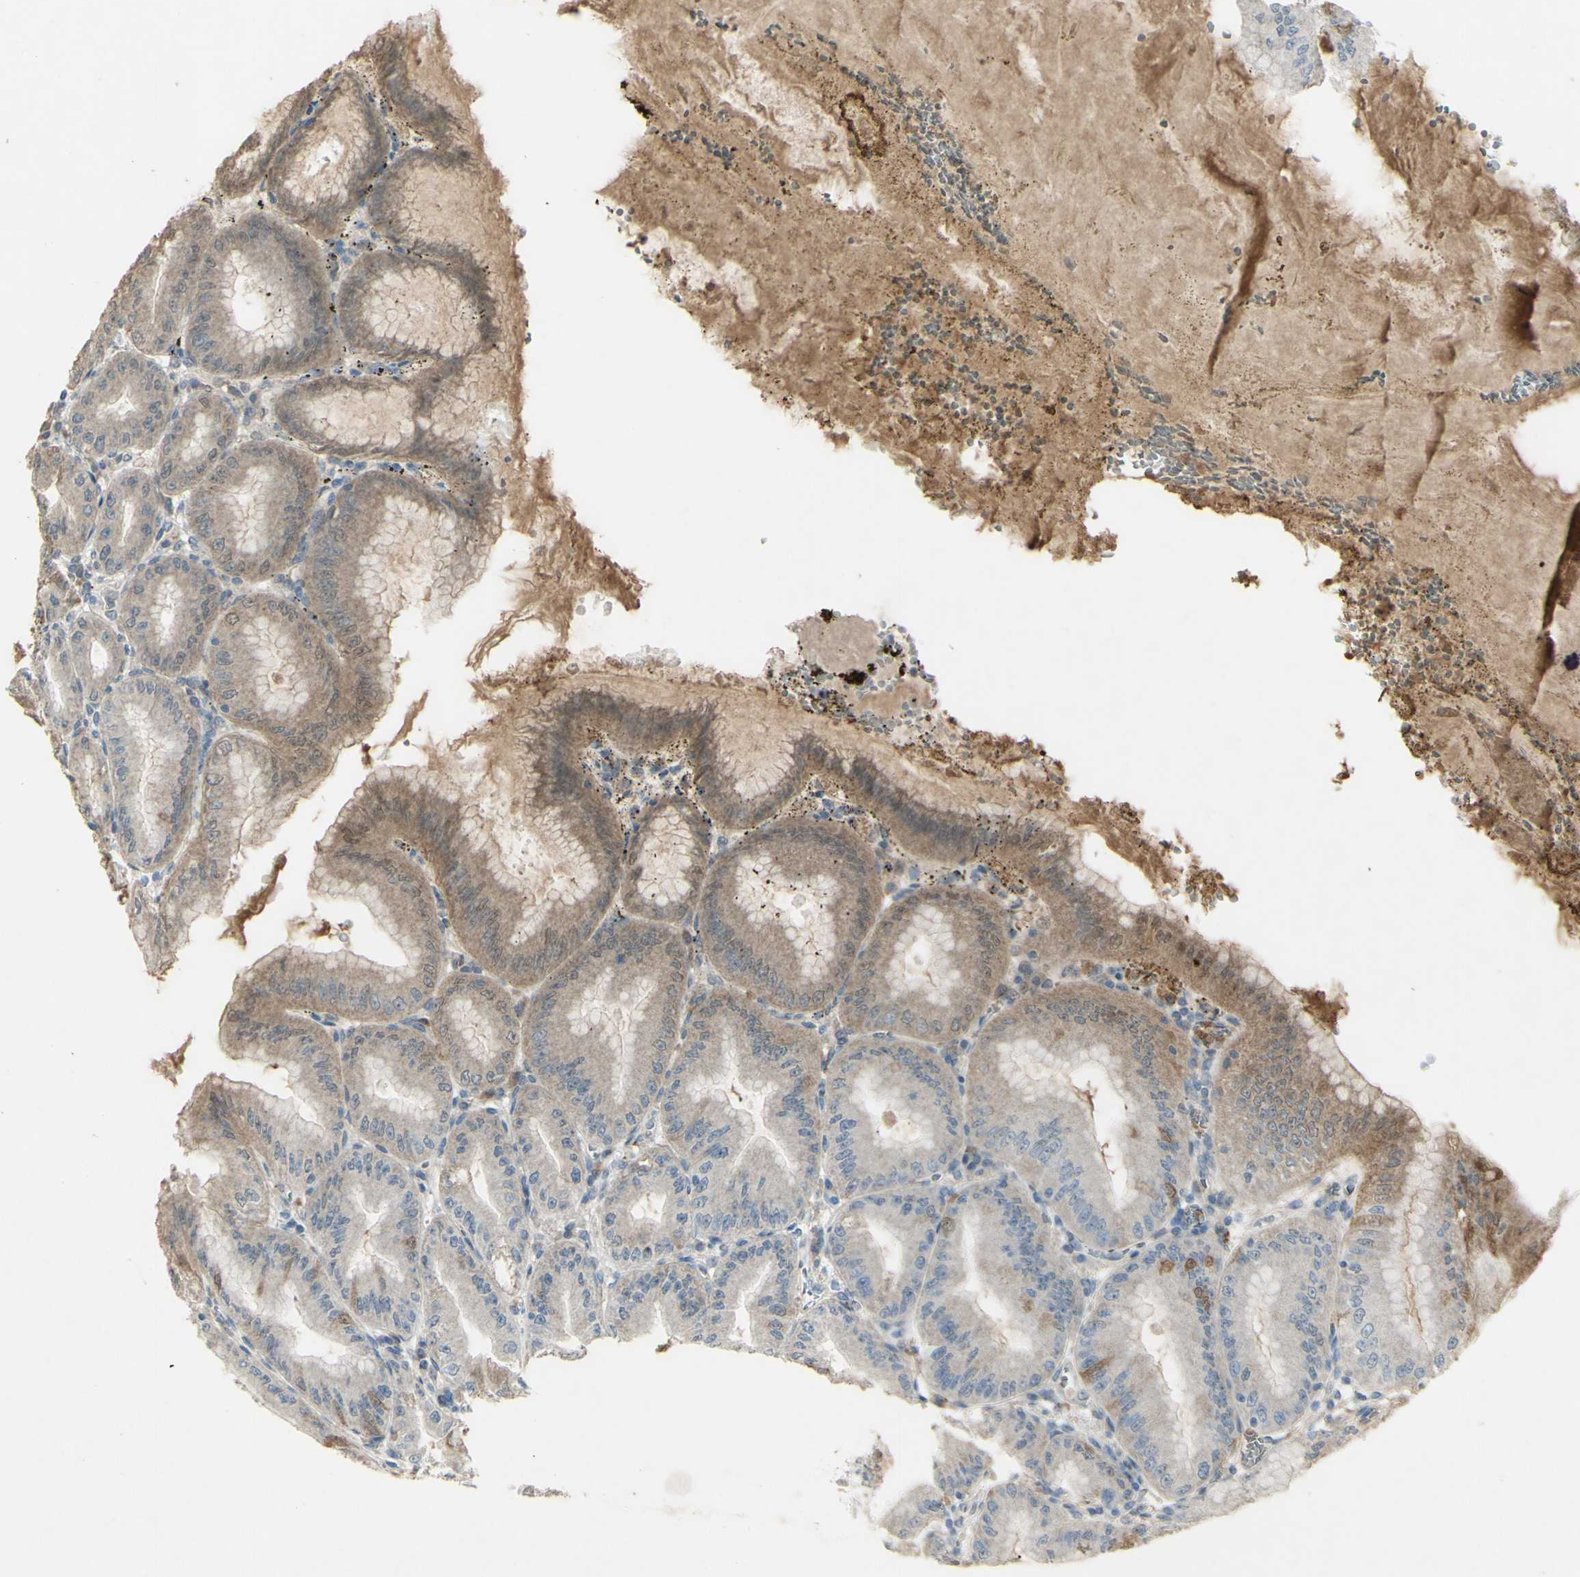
{"staining": {"intensity": "moderate", "quantity": ">75%", "location": "cytoplasmic/membranous"}, "tissue": "stomach", "cell_type": "Glandular cells", "image_type": "normal", "snomed": [{"axis": "morphology", "description": "Normal tissue, NOS"}, {"axis": "topography", "description": "Stomach, lower"}], "caption": "An immunohistochemistry (IHC) photomicrograph of benign tissue is shown. Protein staining in brown highlights moderate cytoplasmic/membranous positivity in stomach within glandular cells. (DAB (3,3'-diaminobenzidine) = brown stain, brightfield microscopy at high magnification).", "gene": "TIMM21", "patient": {"sex": "male", "age": 71}}